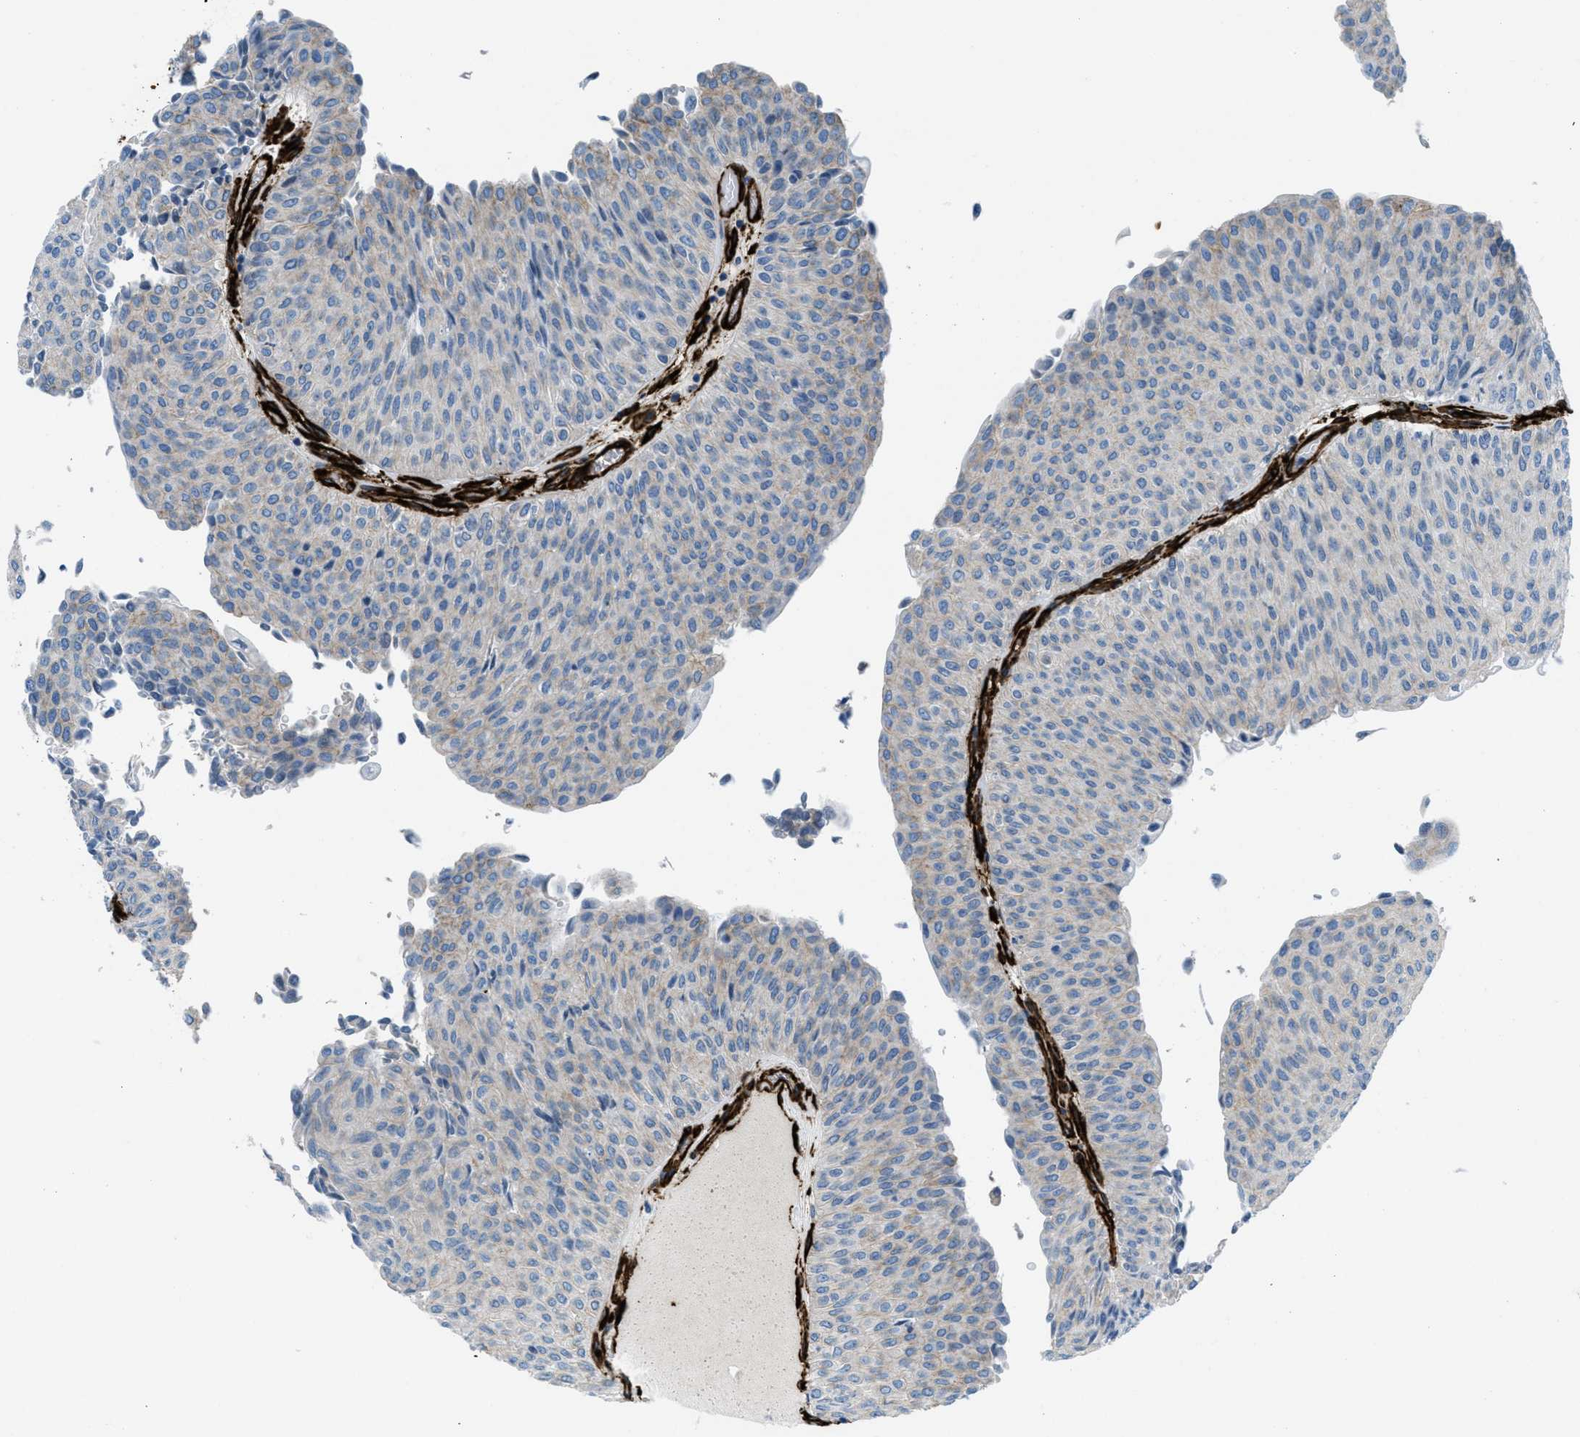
{"staining": {"intensity": "weak", "quantity": "<25%", "location": "cytoplasmic/membranous"}, "tissue": "urothelial cancer", "cell_type": "Tumor cells", "image_type": "cancer", "snomed": [{"axis": "morphology", "description": "Urothelial carcinoma, Low grade"}, {"axis": "topography", "description": "Urinary bladder"}], "caption": "Immunohistochemistry of human urothelial carcinoma (low-grade) exhibits no staining in tumor cells.", "gene": "CALD1", "patient": {"sex": "male", "age": 78}}